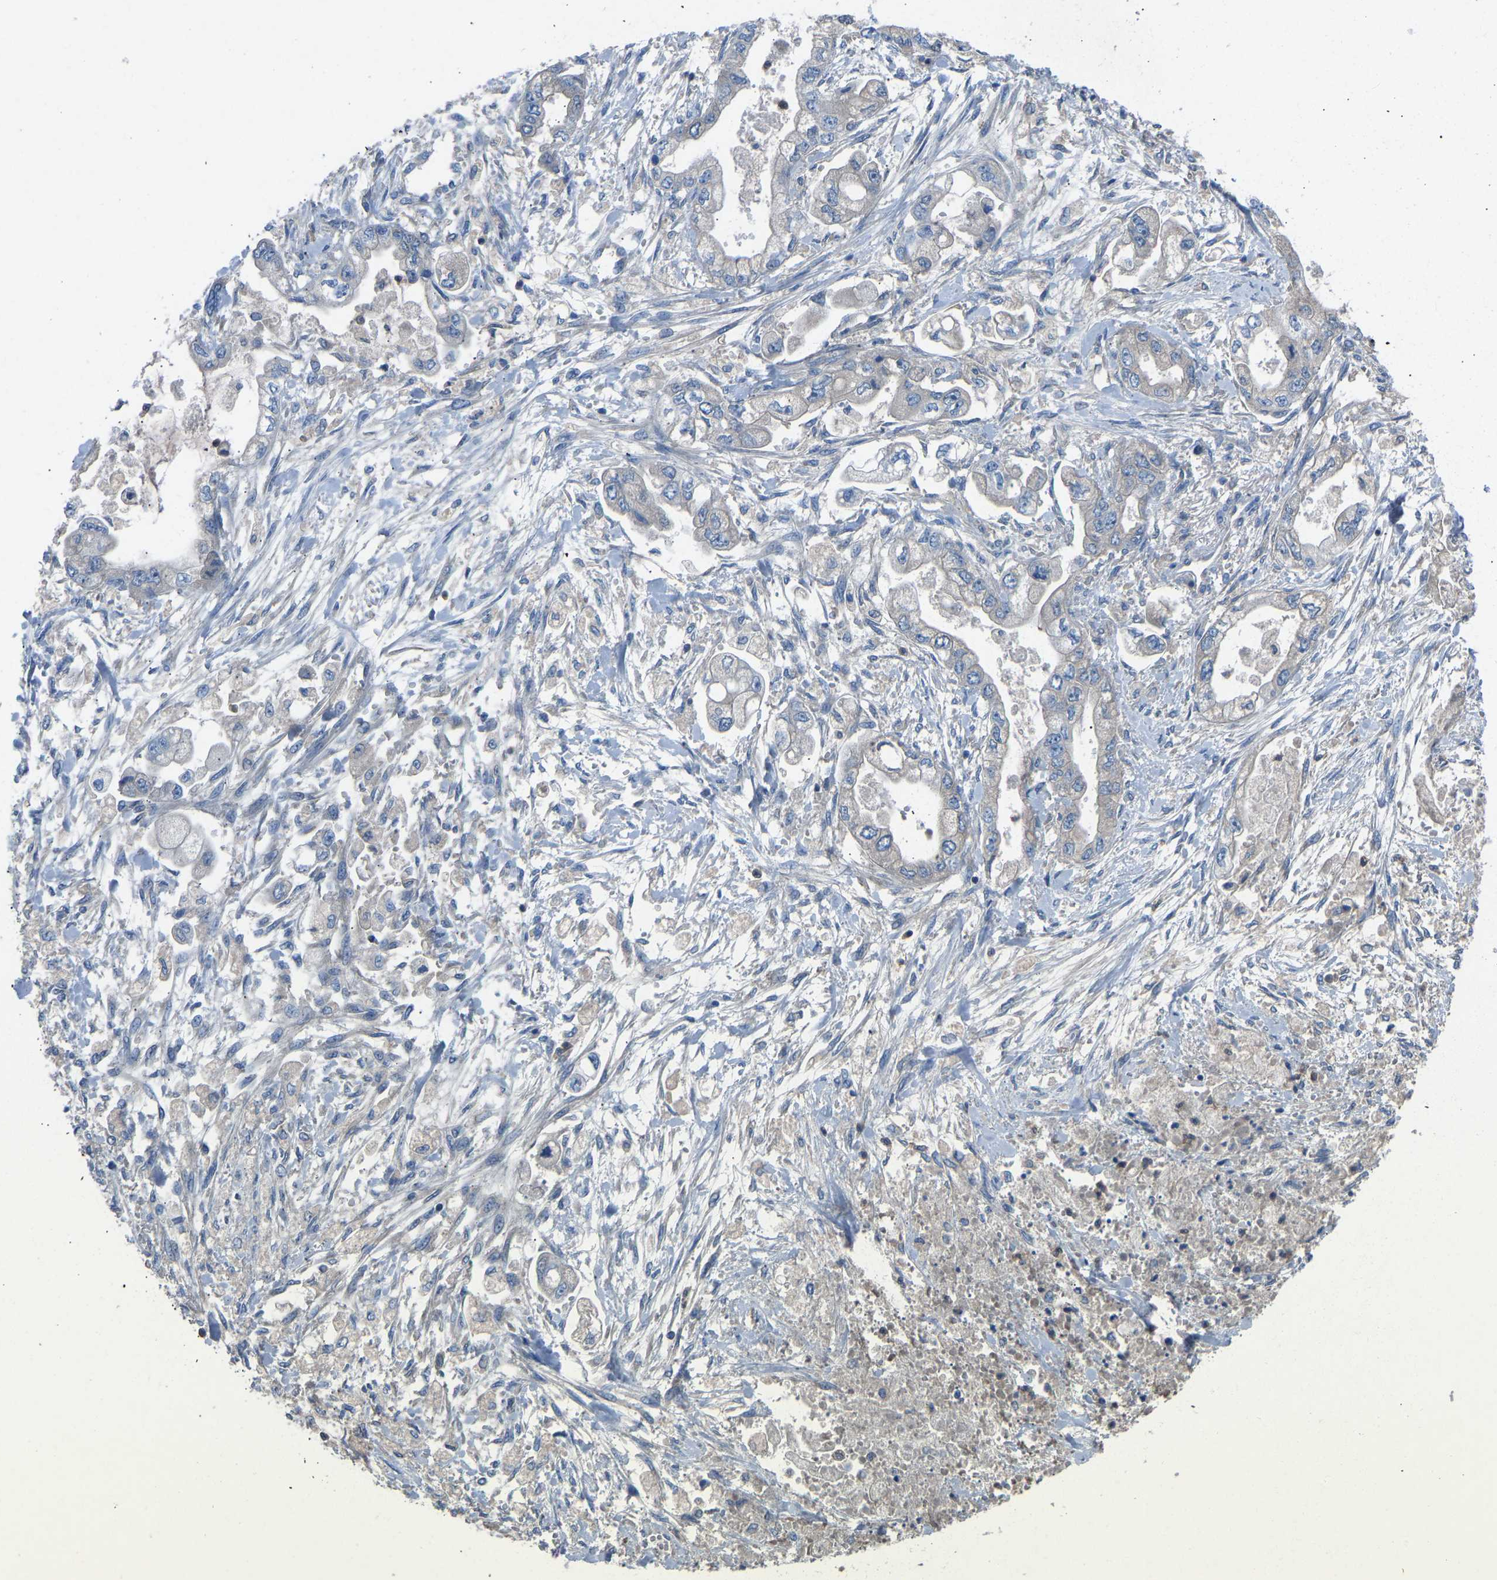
{"staining": {"intensity": "negative", "quantity": "none", "location": "none"}, "tissue": "stomach cancer", "cell_type": "Tumor cells", "image_type": "cancer", "snomed": [{"axis": "morphology", "description": "Normal tissue, NOS"}, {"axis": "morphology", "description": "Adenocarcinoma, NOS"}, {"axis": "topography", "description": "Stomach"}], "caption": "Immunohistochemical staining of human stomach cancer demonstrates no significant expression in tumor cells.", "gene": "GRK6", "patient": {"sex": "male", "age": 62}}